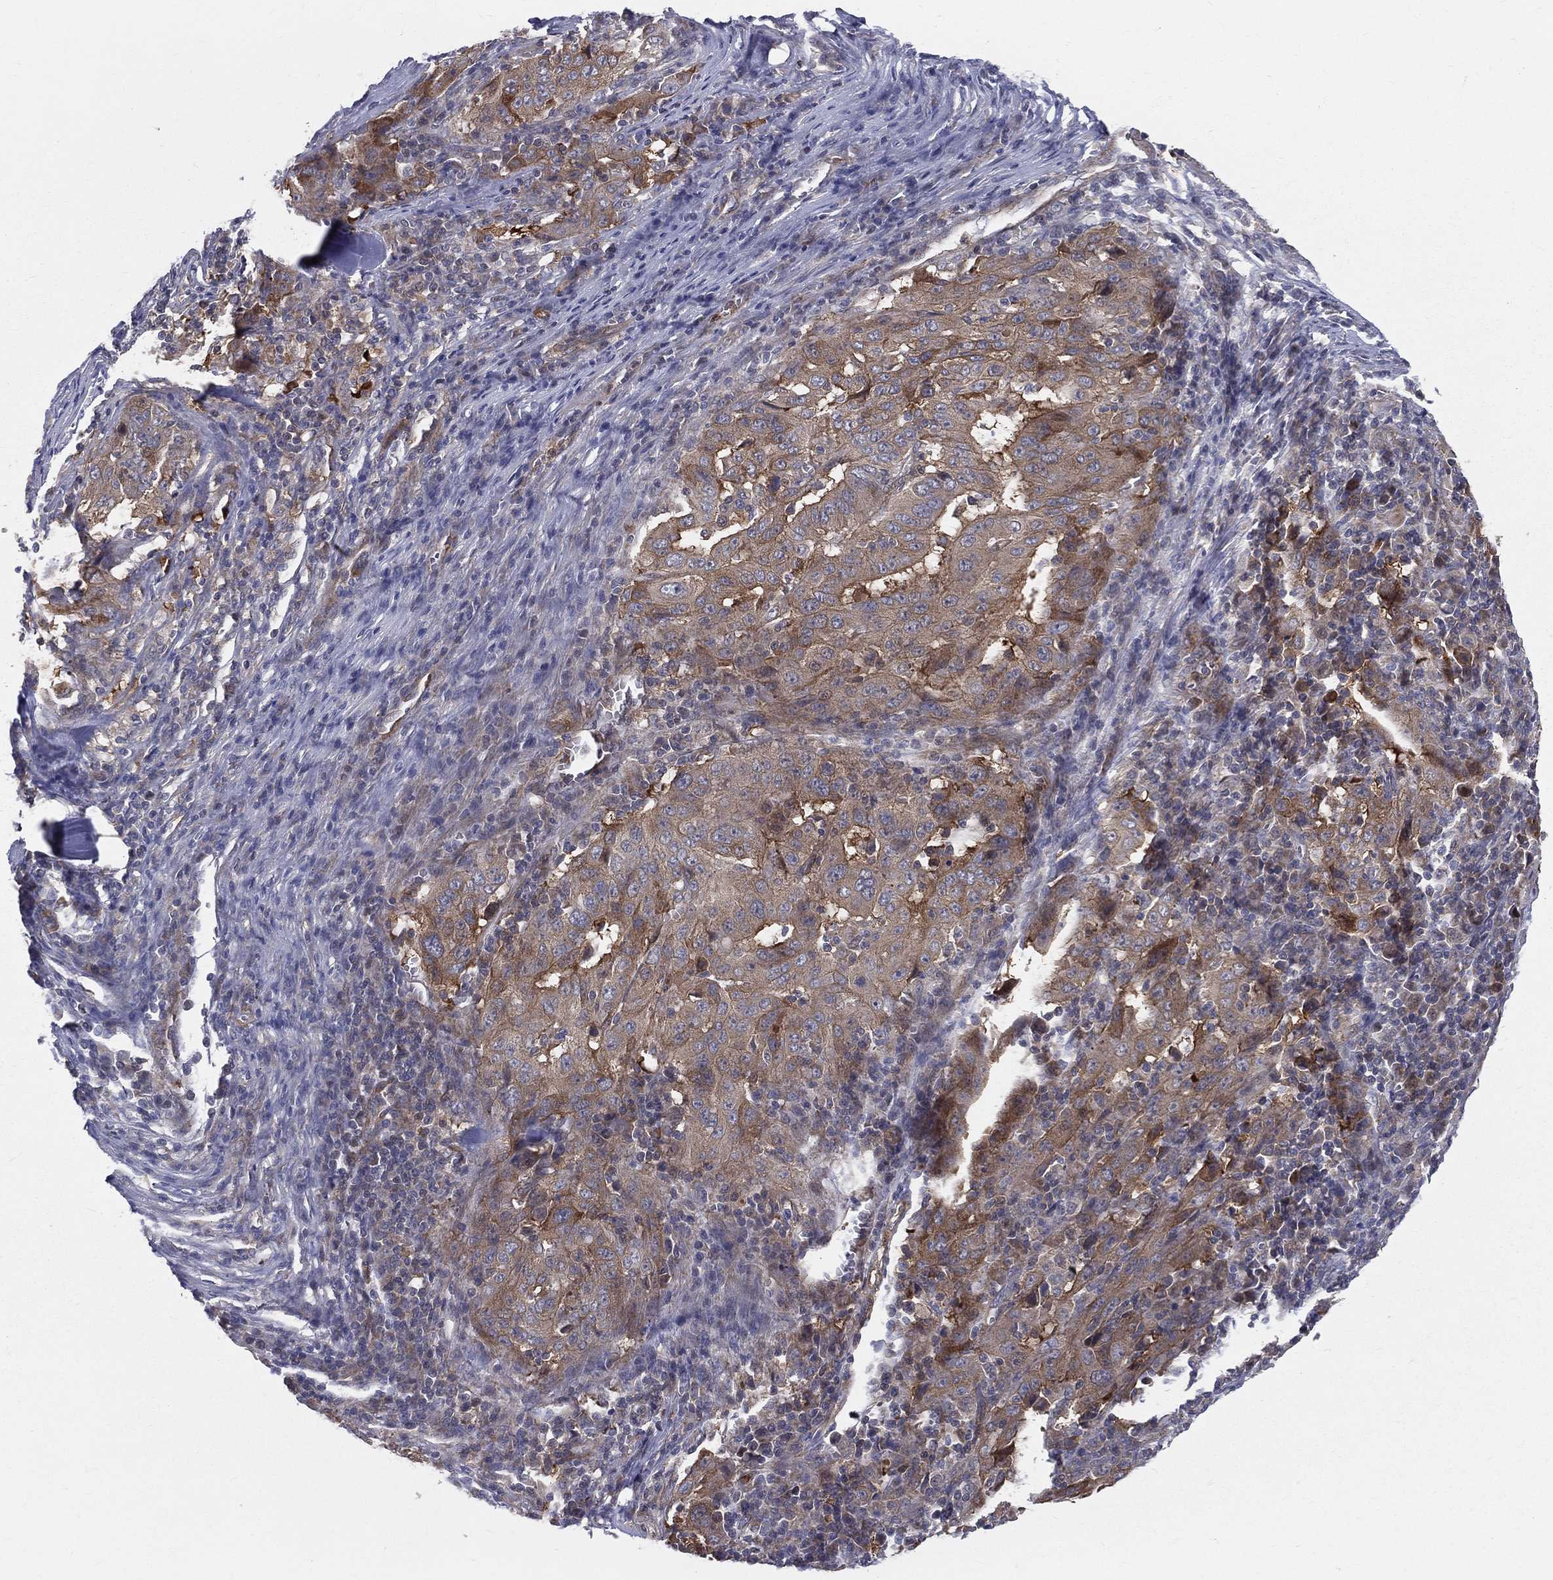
{"staining": {"intensity": "strong", "quantity": "25%-75%", "location": "cytoplasmic/membranous"}, "tissue": "pancreatic cancer", "cell_type": "Tumor cells", "image_type": "cancer", "snomed": [{"axis": "morphology", "description": "Adenocarcinoma, NOS"}, {"axis": "topography", "description": "Pancreas"}], "caption": "Pancreatic cancer (adenocarcinoma) tissue demonstrates strong cytoplasmic/membranous expression in approximately 25%-75% of tumor cells (IHC, brightfield microscopy, high magnification).", "gene": "POMZP3", "patient": {"sex": "male", "age": 63}}